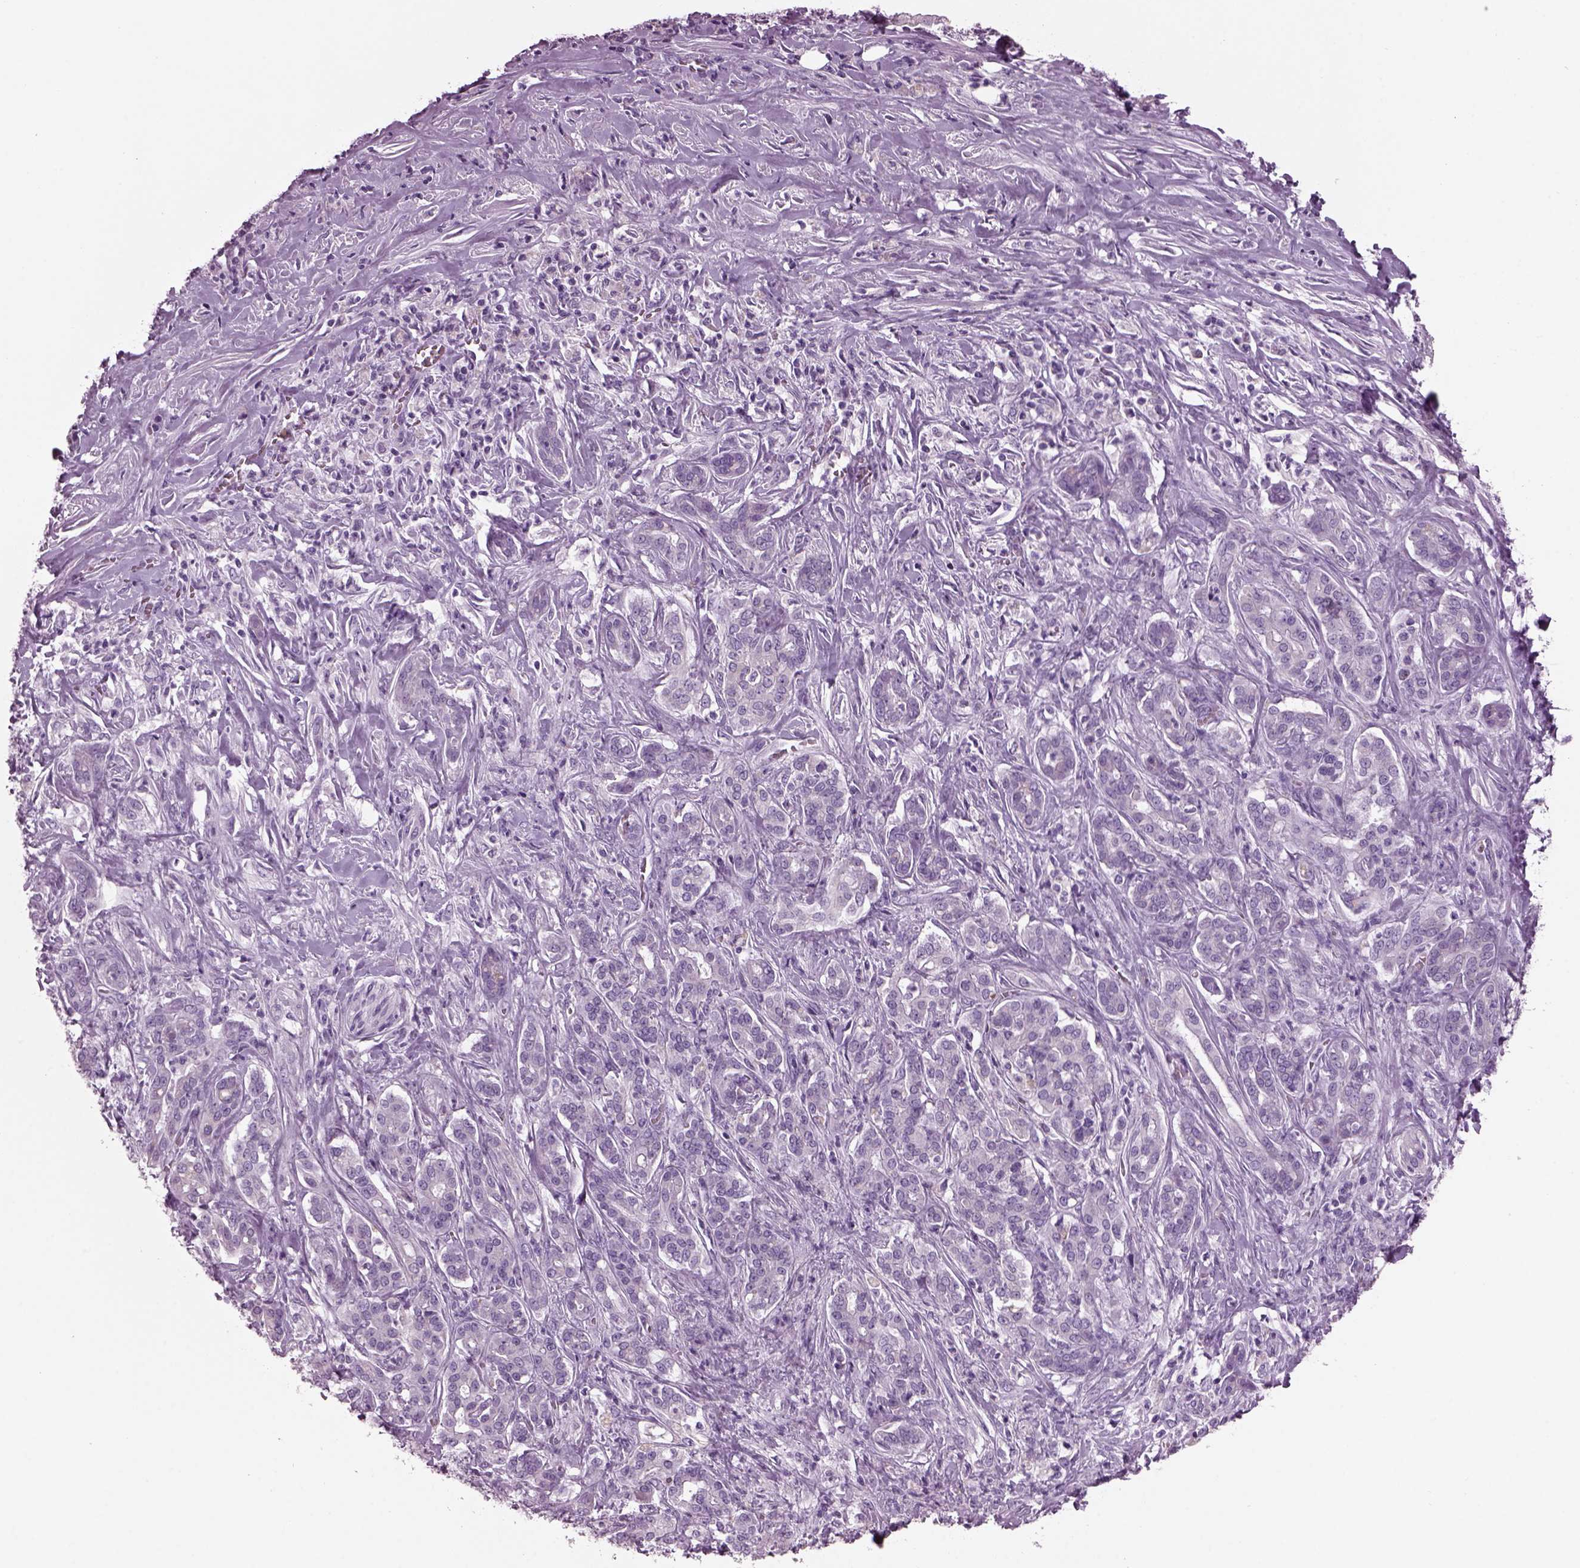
{"staining": {"intensity": "negative", "quantity": "none", "location": "none"}, "tissue": "pancreatic cancer", "cell_type": "Tumor cells", "image_type": "cancer", "snomed": [{"axis": "morphology", "description": "Normal tissue, NOS"}, {"axis": "morphology", "description": "Inflammation, NOS"}, {"axis": "morphology", "description": "Adenocarcinoma, NOS"}, {"axis": "topography", "description": "Pancreas"}], "caption": "This is an immunohistochemistry (IHC) photomicrograph of human adenocarcinoma (pancreatic). There is no expression in tumor cells.", "gene": "PRR9", "patient": {"sex": "male", "age": 57}}